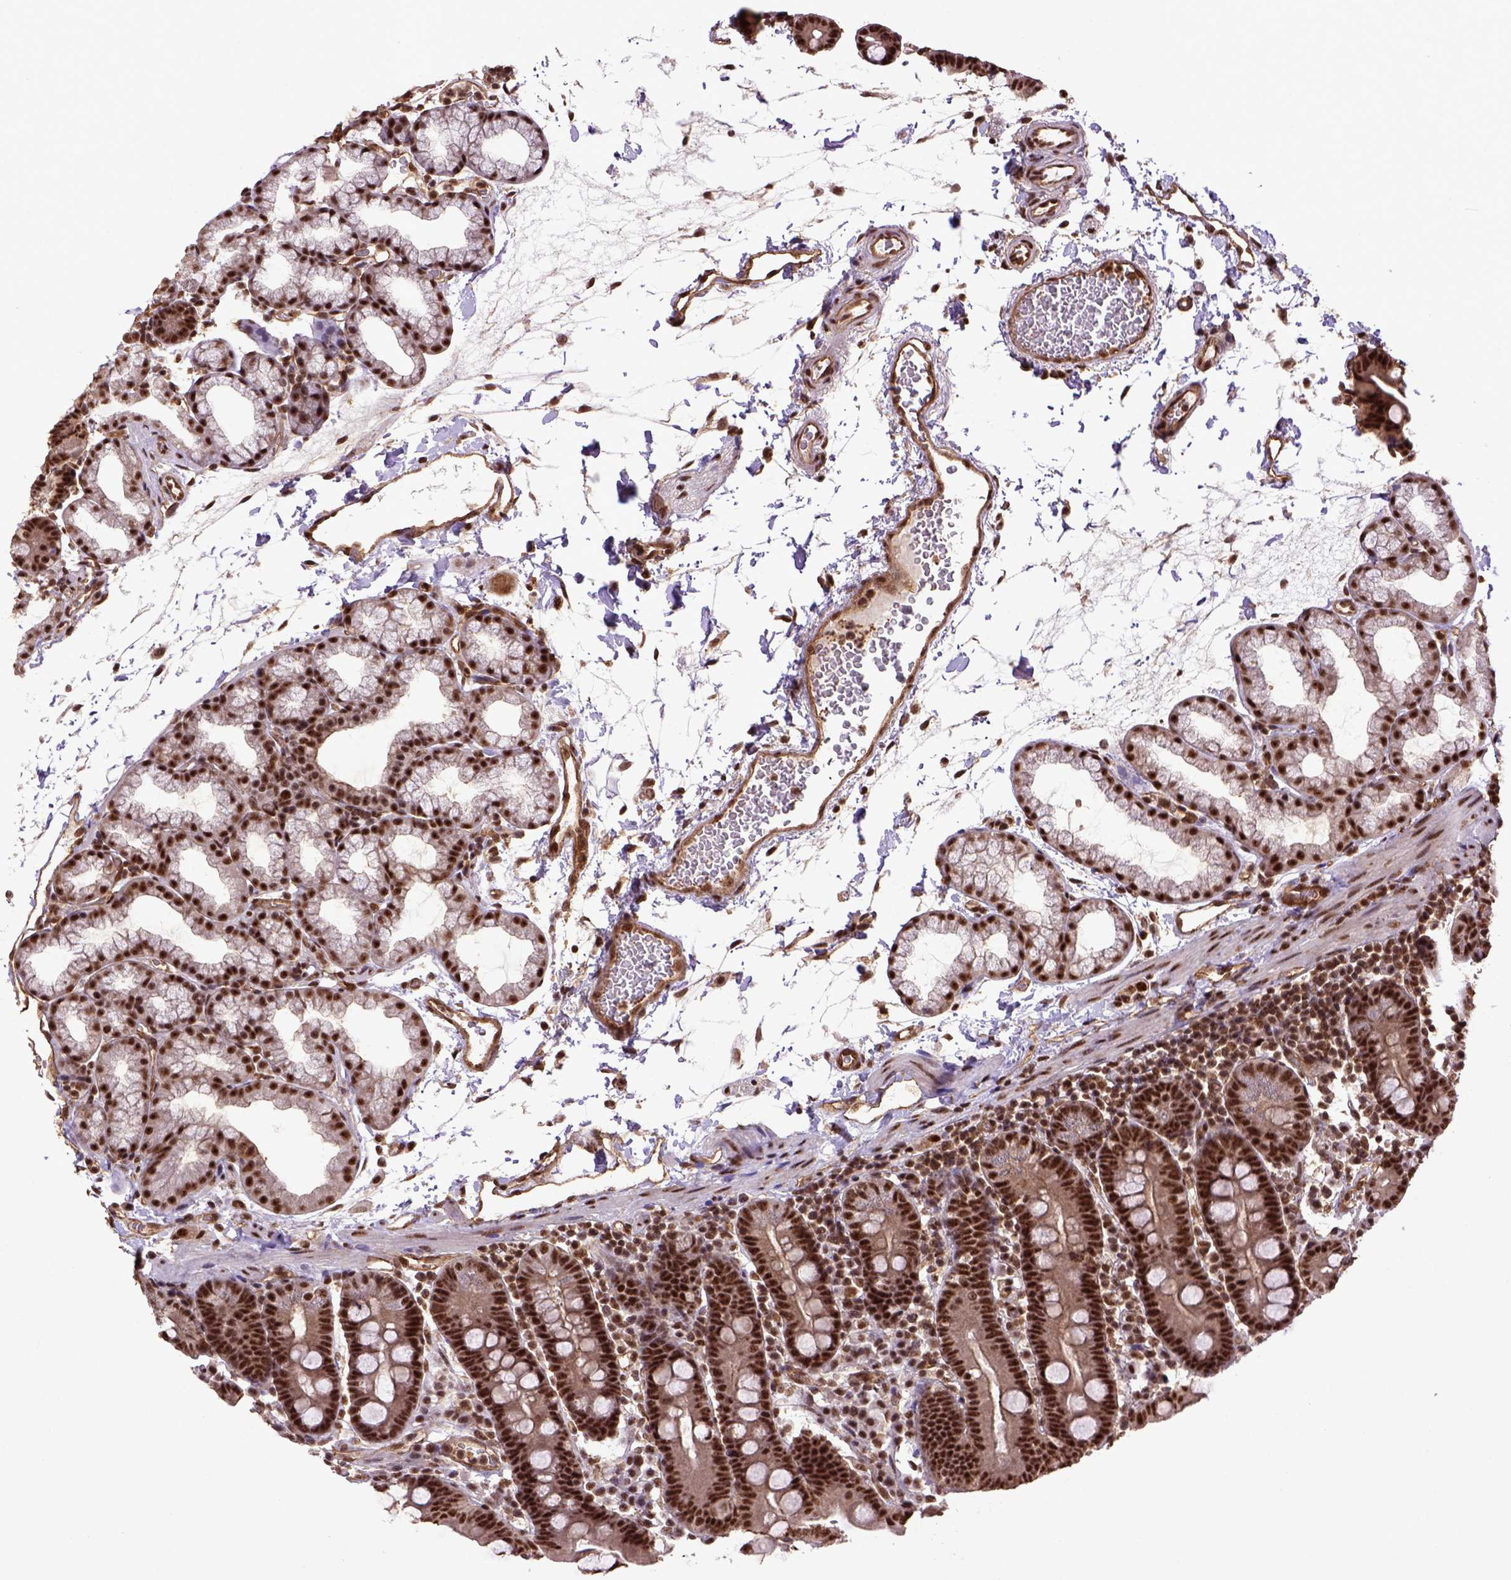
{"staining": {"intensity": "strong", "quantity": ">75%", "location": "nuclear"}, "tissue": "duodenum", "cell_type": "Glandular cells", "image_type": "normal", "snomed": [{"axis": "morphology", "description": "Normal tissue, NOS"}, {"axis": "topography", "description": "Pancreas"}, {"axis": "topography", "description": "Duodenum"}], "caption": "Glandular cells demonstrate high levels of strong nuclear staining in about >75% of cells in normal duodenum. (Brightfield microscopy of DAB IHC at high magnification).", "gene": "PPIG", "patient": {"sex": "male", "age": 59}}